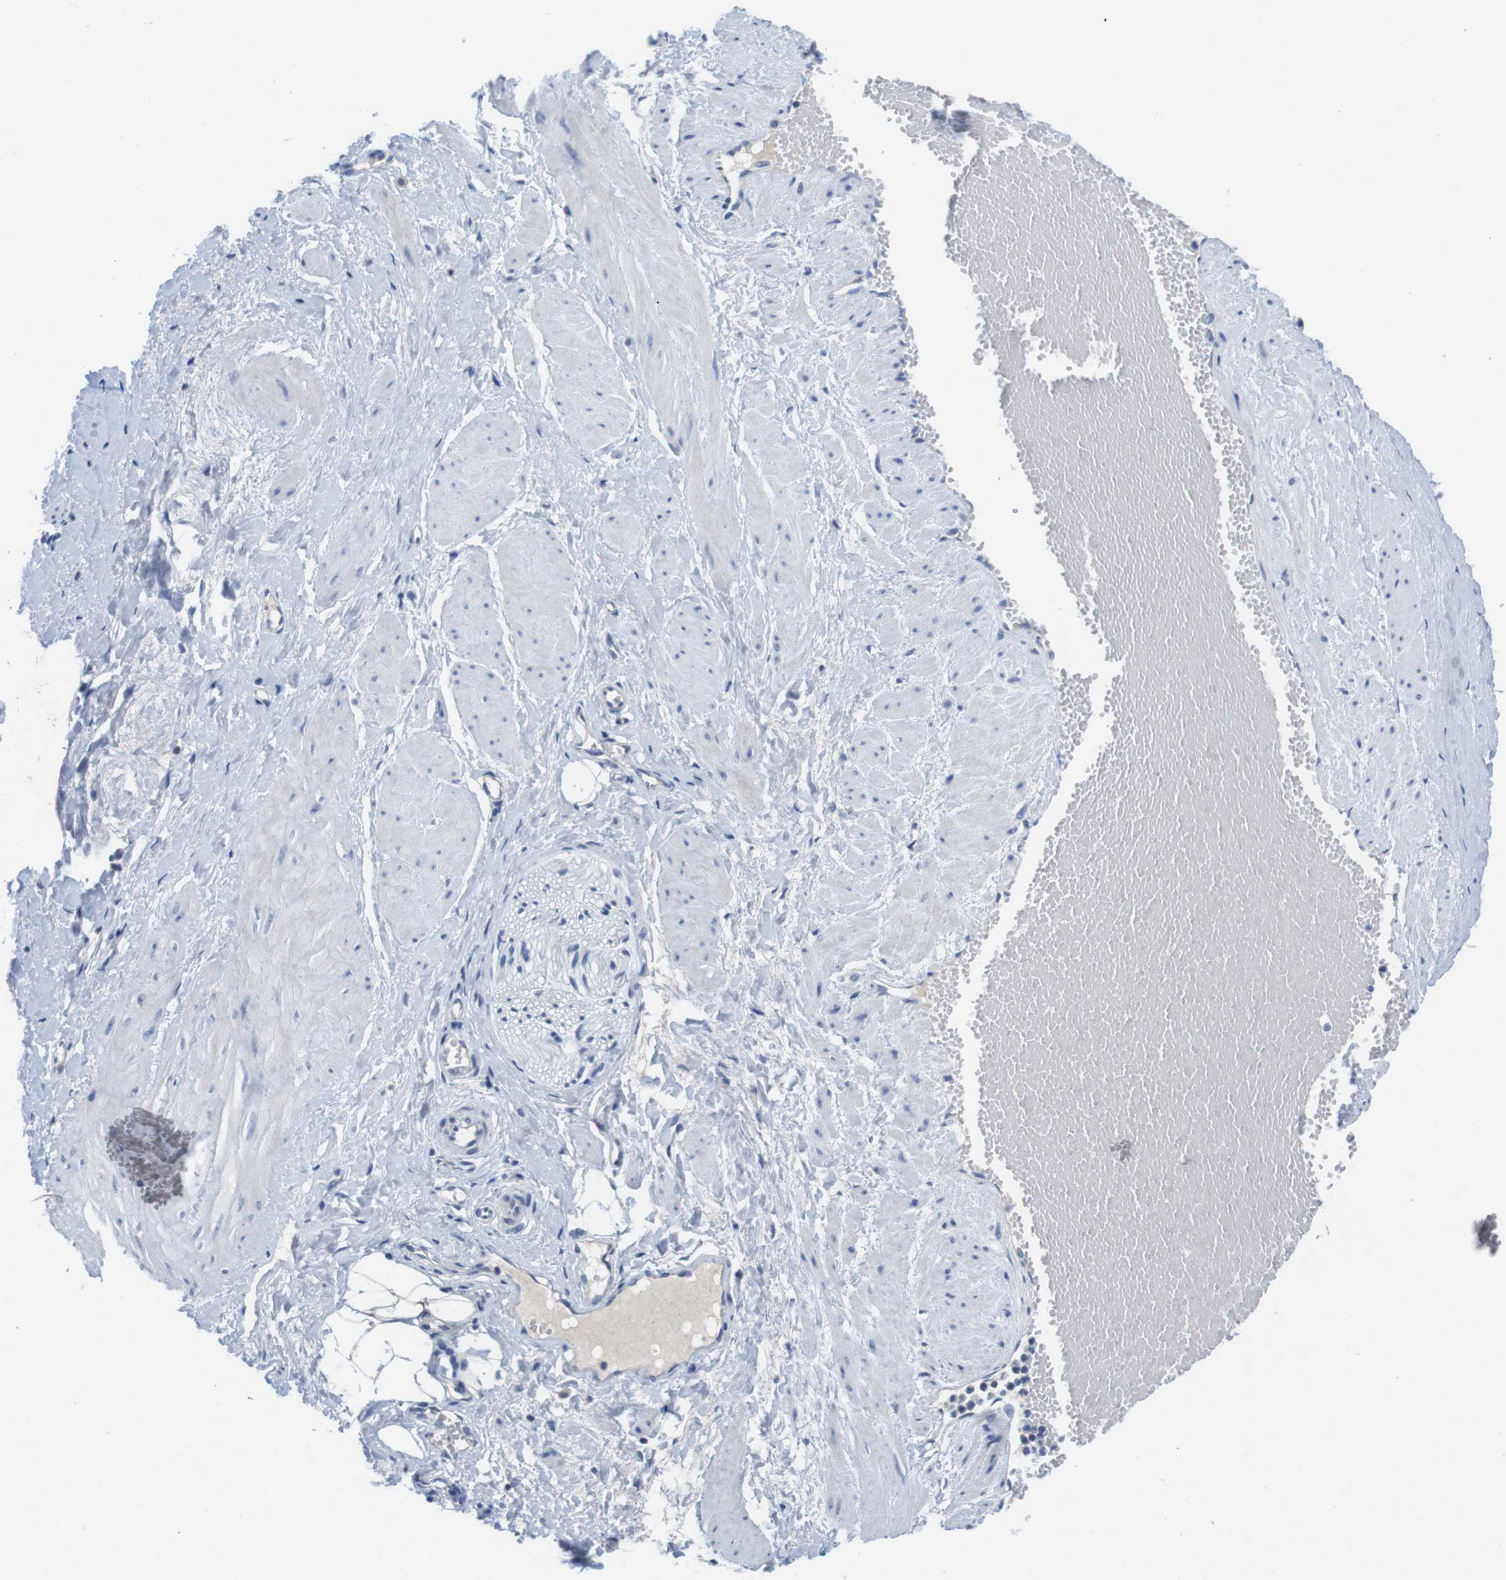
{"staining": {"intensity": "negative", "quantity": "none", "location": "none"}, "tissue": "adipose tissue", "cell_type": "Adipocytes", "image_type": "normal", "snomed": [{"axis": "morphology", "description": "Normal tissue, NOS"}, {"axis": "topography", "description": "Soft tissue"}, {"axis": "topography", "description": "Vascular tissue"}], "caption": "Adipocytes show no significant expression in unremarkable adipose tissue.", "gene": "SCRIB", "patient": {"sex": "female", "age": 35}}